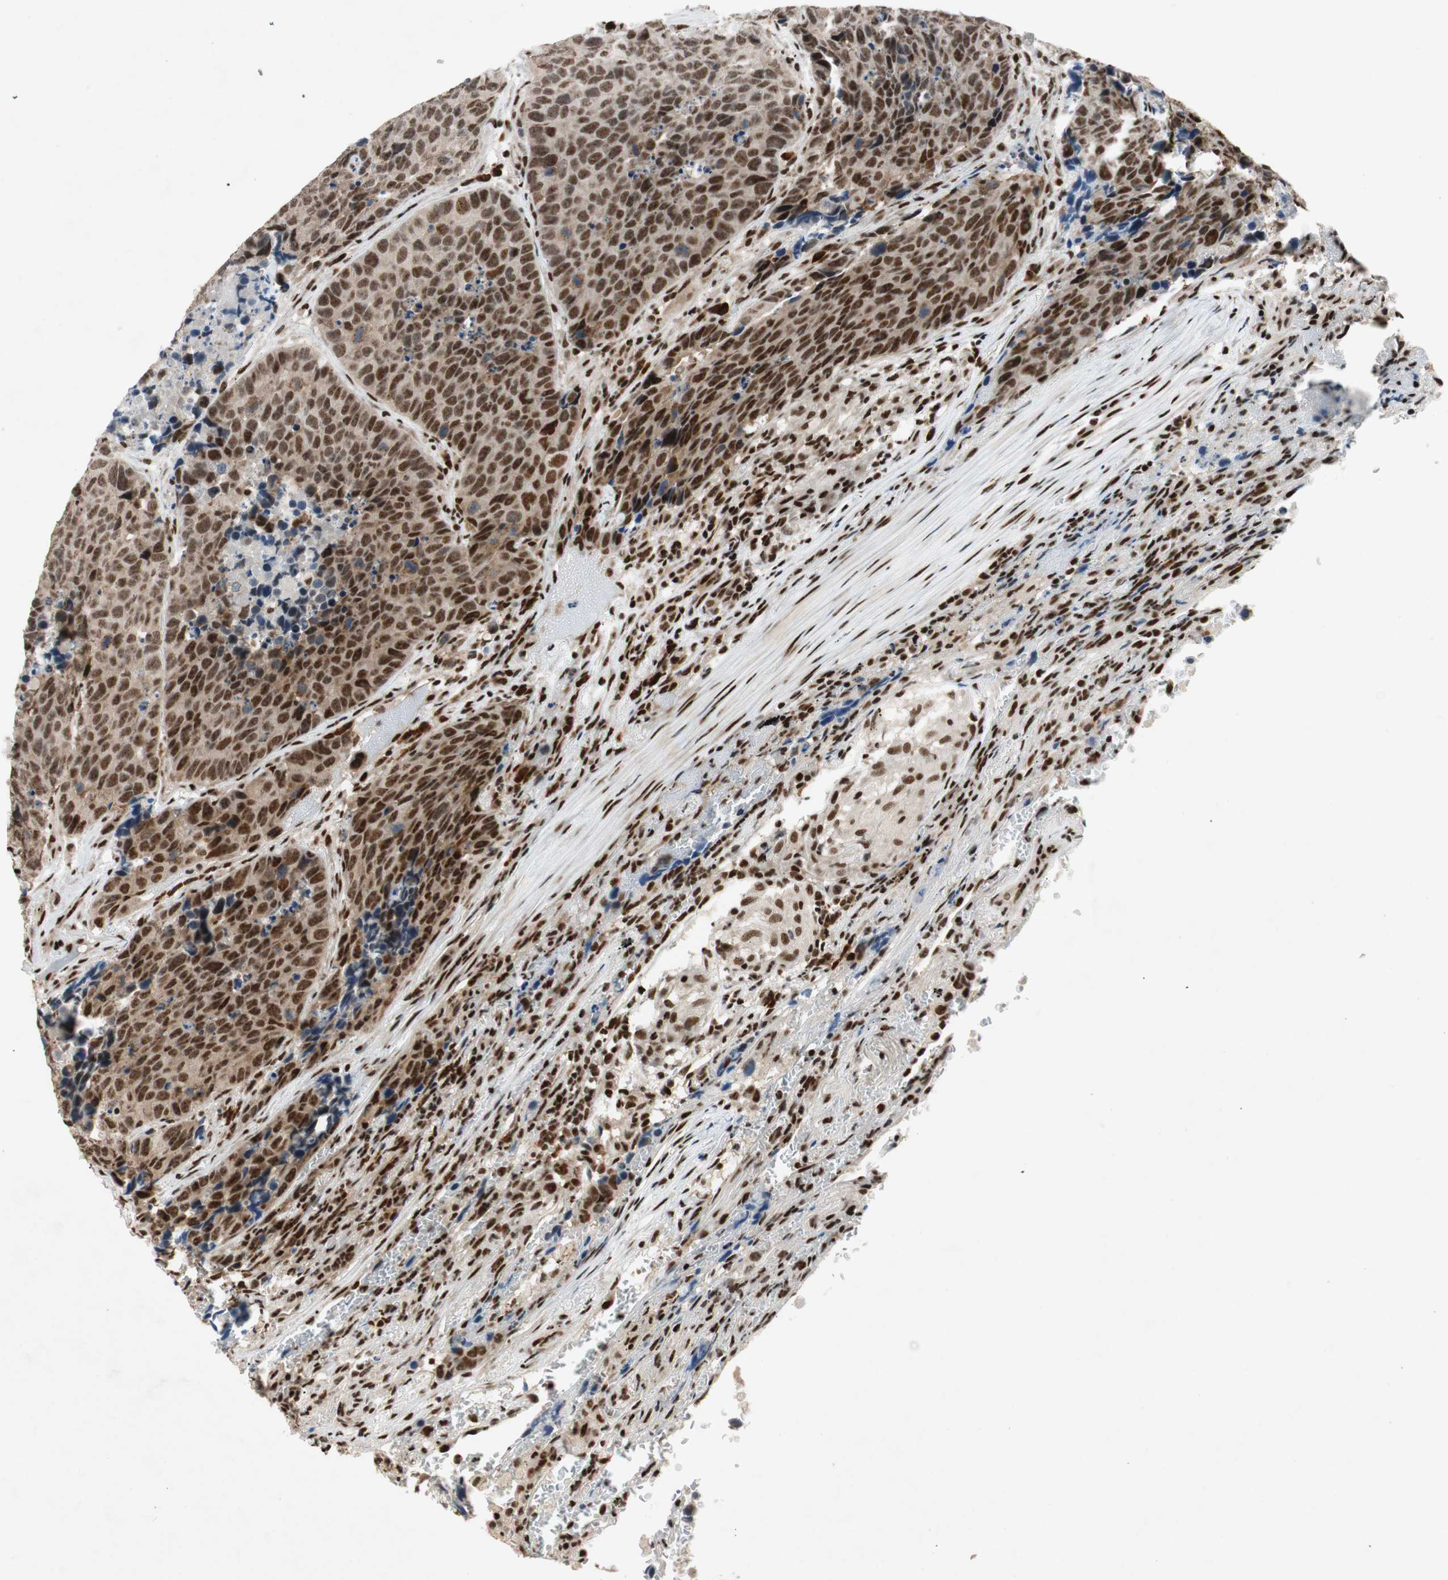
{"staining": {"intensity": "strong", "quantity": ">75%", "location": "nuclear"}, "tissue": "carcinoid", "cell_type": "Tumor cells", "image_type": "cancer", "snomed": [{"axis": "morphology", "description": "Carcinoid, malignant, NOS"}, {"axis": "topography", "description": "Lung"}], "caption": "Carcinoid stained for a protein shows strong nuclear positivity in tumor cells.", "gene": "NCBP3", "patient": {"sex": "male", "age": 60}}